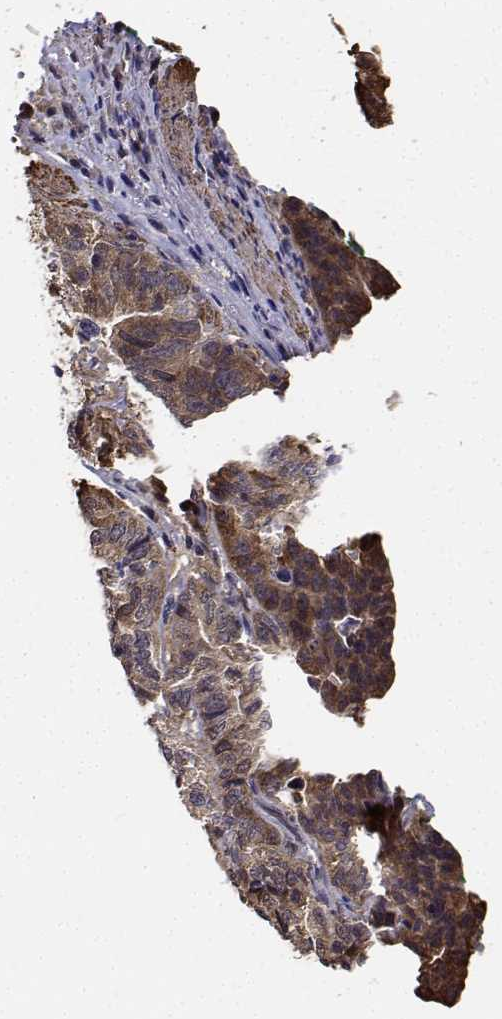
{"staining": {"intensity": "moderate", "quantity": ">75%", "location": "cytoplasmic/membranous"}, "tissue": "stomach cancer", "cell_type": "Tumor cells", "image_type": "cancer", "snomed": [{"axis": "morphology", "description": "Adenocarcinoma, NOS"}, {"axis": "topography", "description": "Stomach, upper"}], "caption": "Immunohistochemistry histopathology image of neoplastic tissue: stomach cancer (adenocarcinoma) stained using immunohistochemistry demonstrates medium levels of moderate protein expression localized specifically in the cytoplasmic/membranous of tumor cells, appearing as a cytoplasmic/membranous brown color.", "gene": "PCID2", "patient": {"sex": "female", "age": 67}}